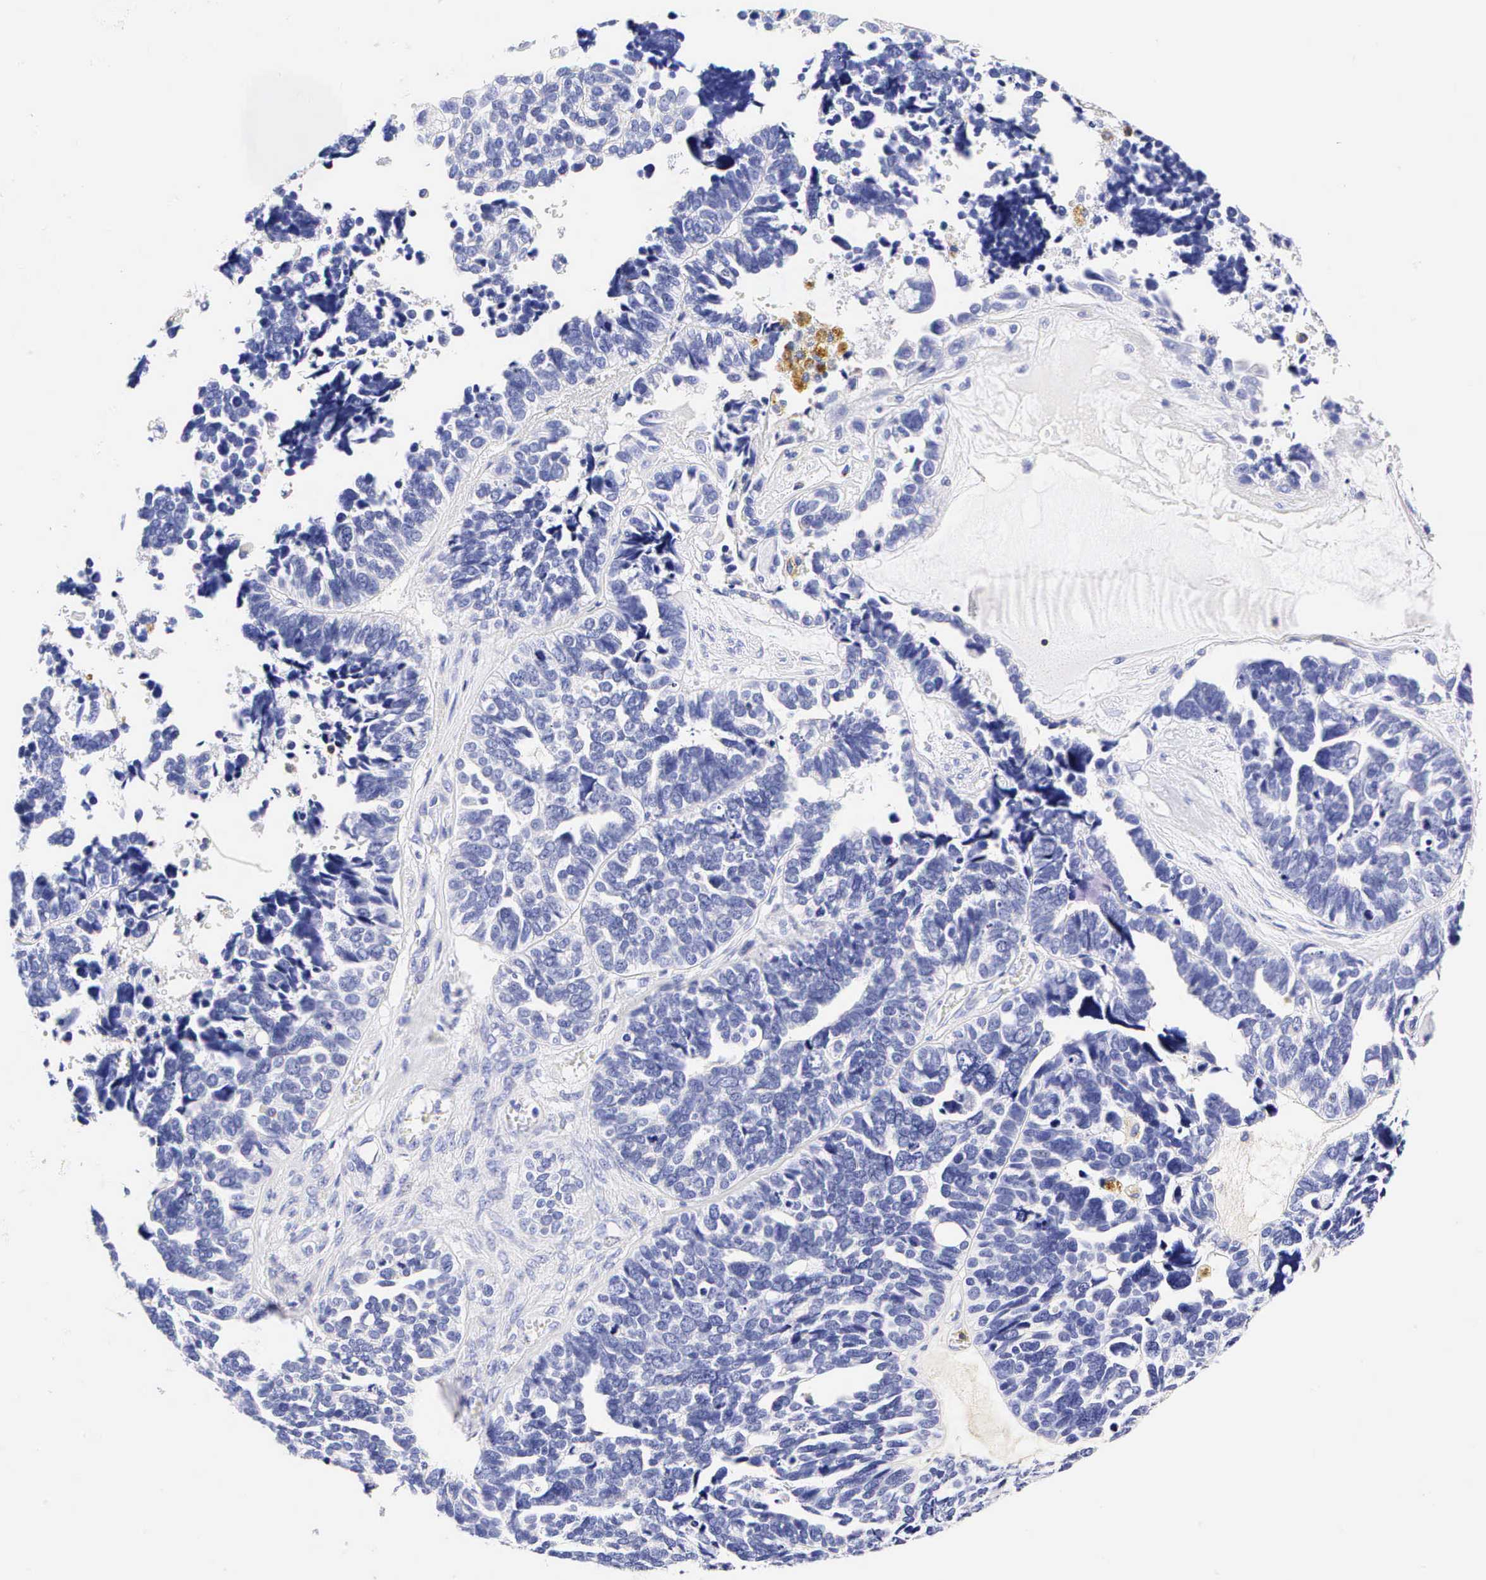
{"staining": {"intensity": "negative", "quantity": "none", "location": "none"}, "tissue": "ovarian cancer", "cell_type": "Tumor cells", "image_type": "cancer", "snomed": [{"axis": "morphology", "description": "Cystadenocarcinoma, serous, NOS"}, {"axis": "topography", "description": "Ovary"}], "caption": "An immunohistochemistry (IHC) image of ovarian cancer (serous cystadenocarcinoma) is shown. There is no staining in tumor cells of ovarian cancer (serous cystadenocarcinoma). (IHC, brightfield microscopy, high magnification).", "gene": "CD3E", "patient": {"sex": "female", "age": 77}}